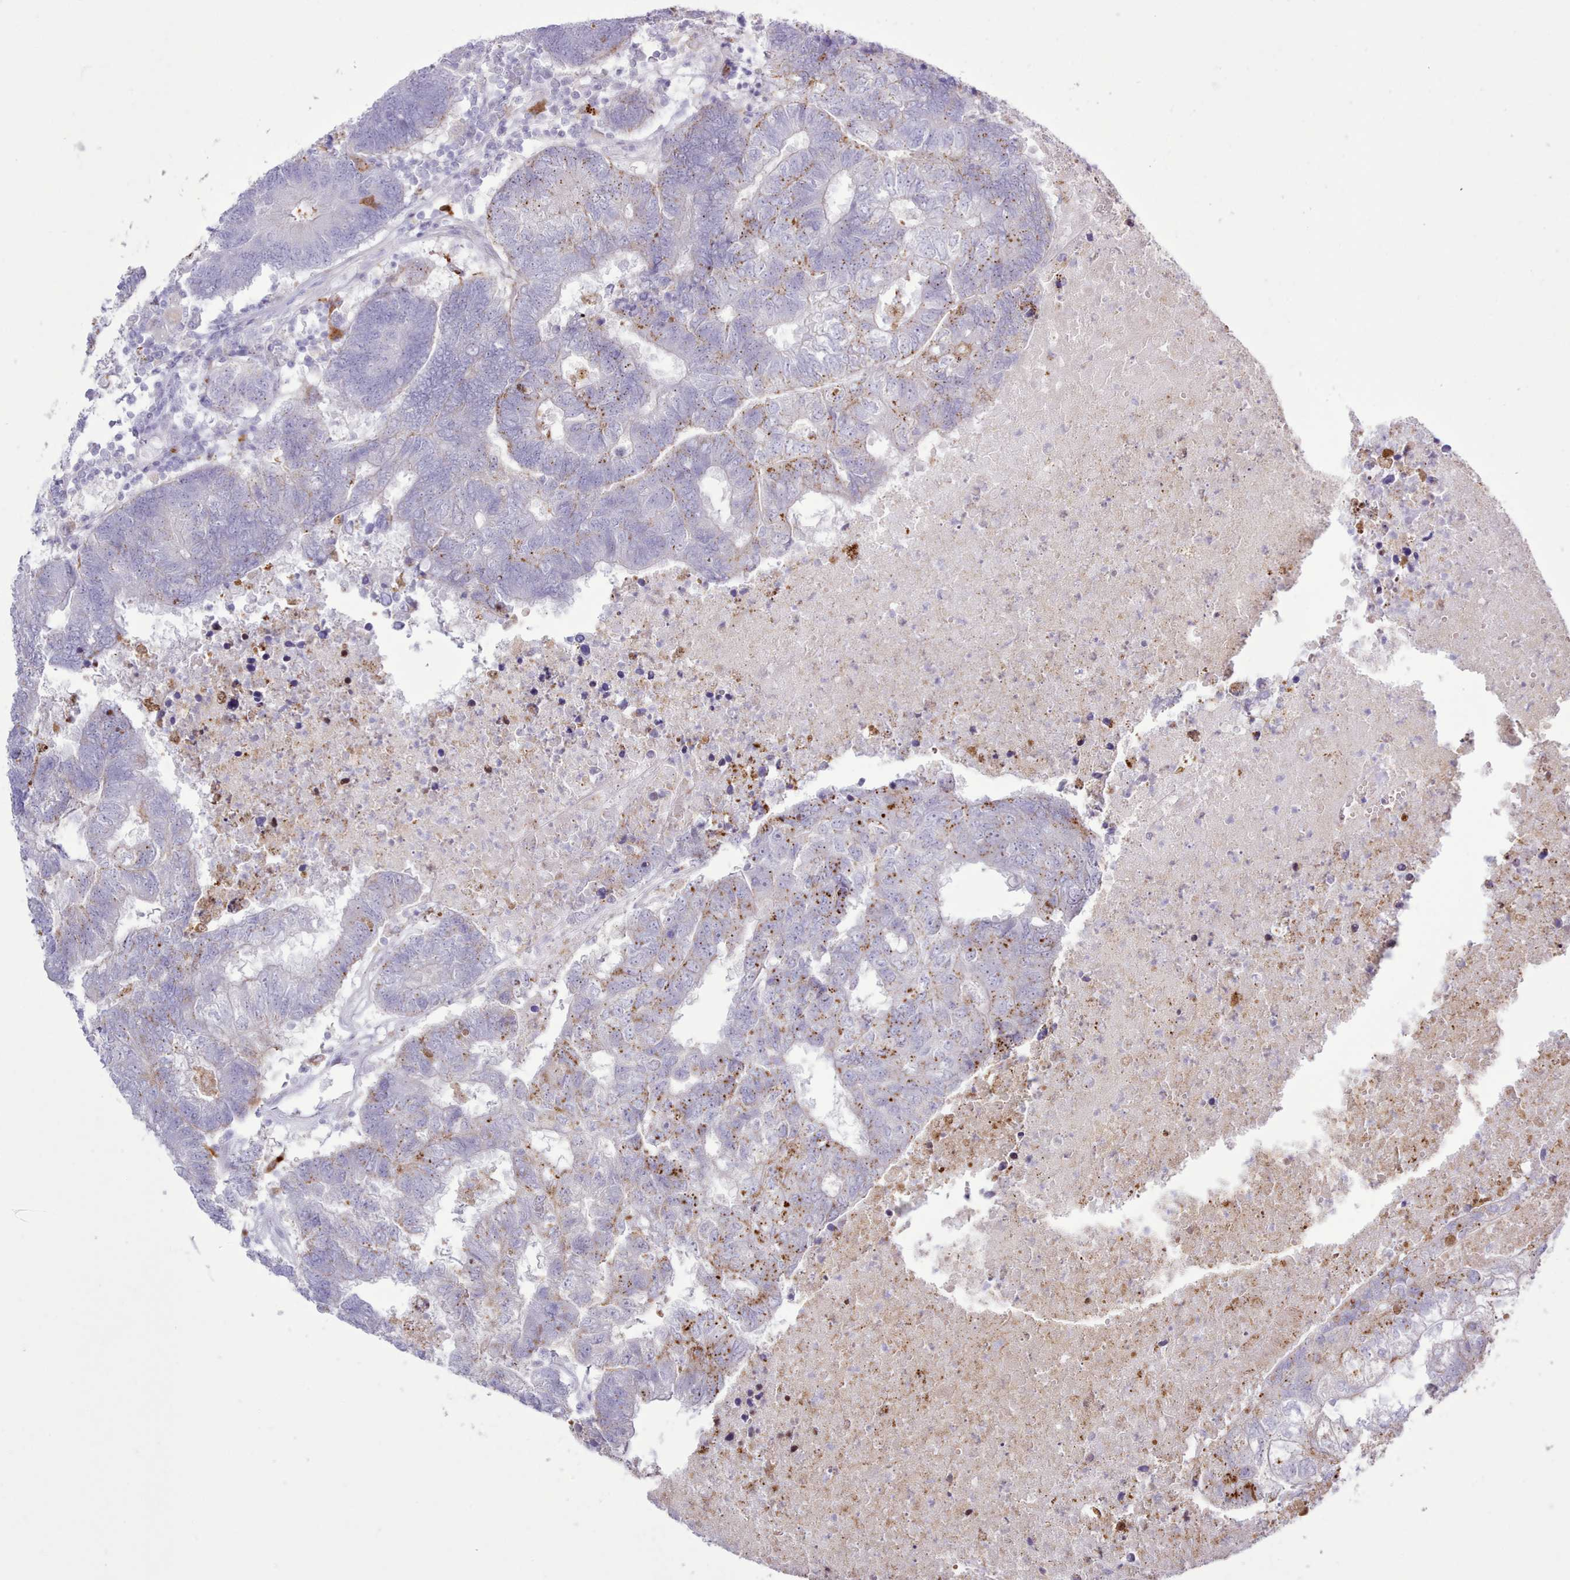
{"staining": {"intensity": "moderate", "quantity": "25%-75%", "location": "cytoplasmic/membranous"}, "tissue": "colorectal cancer", "cell_type": "Tumor cells", "image_type": "cancer", "snomed": [{"axis": "morphology", "description": "Adenocarcinoma, NOS"}, {"axis": "topography", "description": "Colon"}], "caption": "High-magnification brightfield microscopy of adenocarcinoma (colorectal) stained with DAB (3,3'-diaminobenzidine) (brown) and counterstained with hematoxylin (blue). tumor cells exhibit moderate cytoplasmic/membranous staining is appreciated in about25%-75% of cells.", "gene": "SRD5A1", "patient": {"sex": "female", "age": 48}}